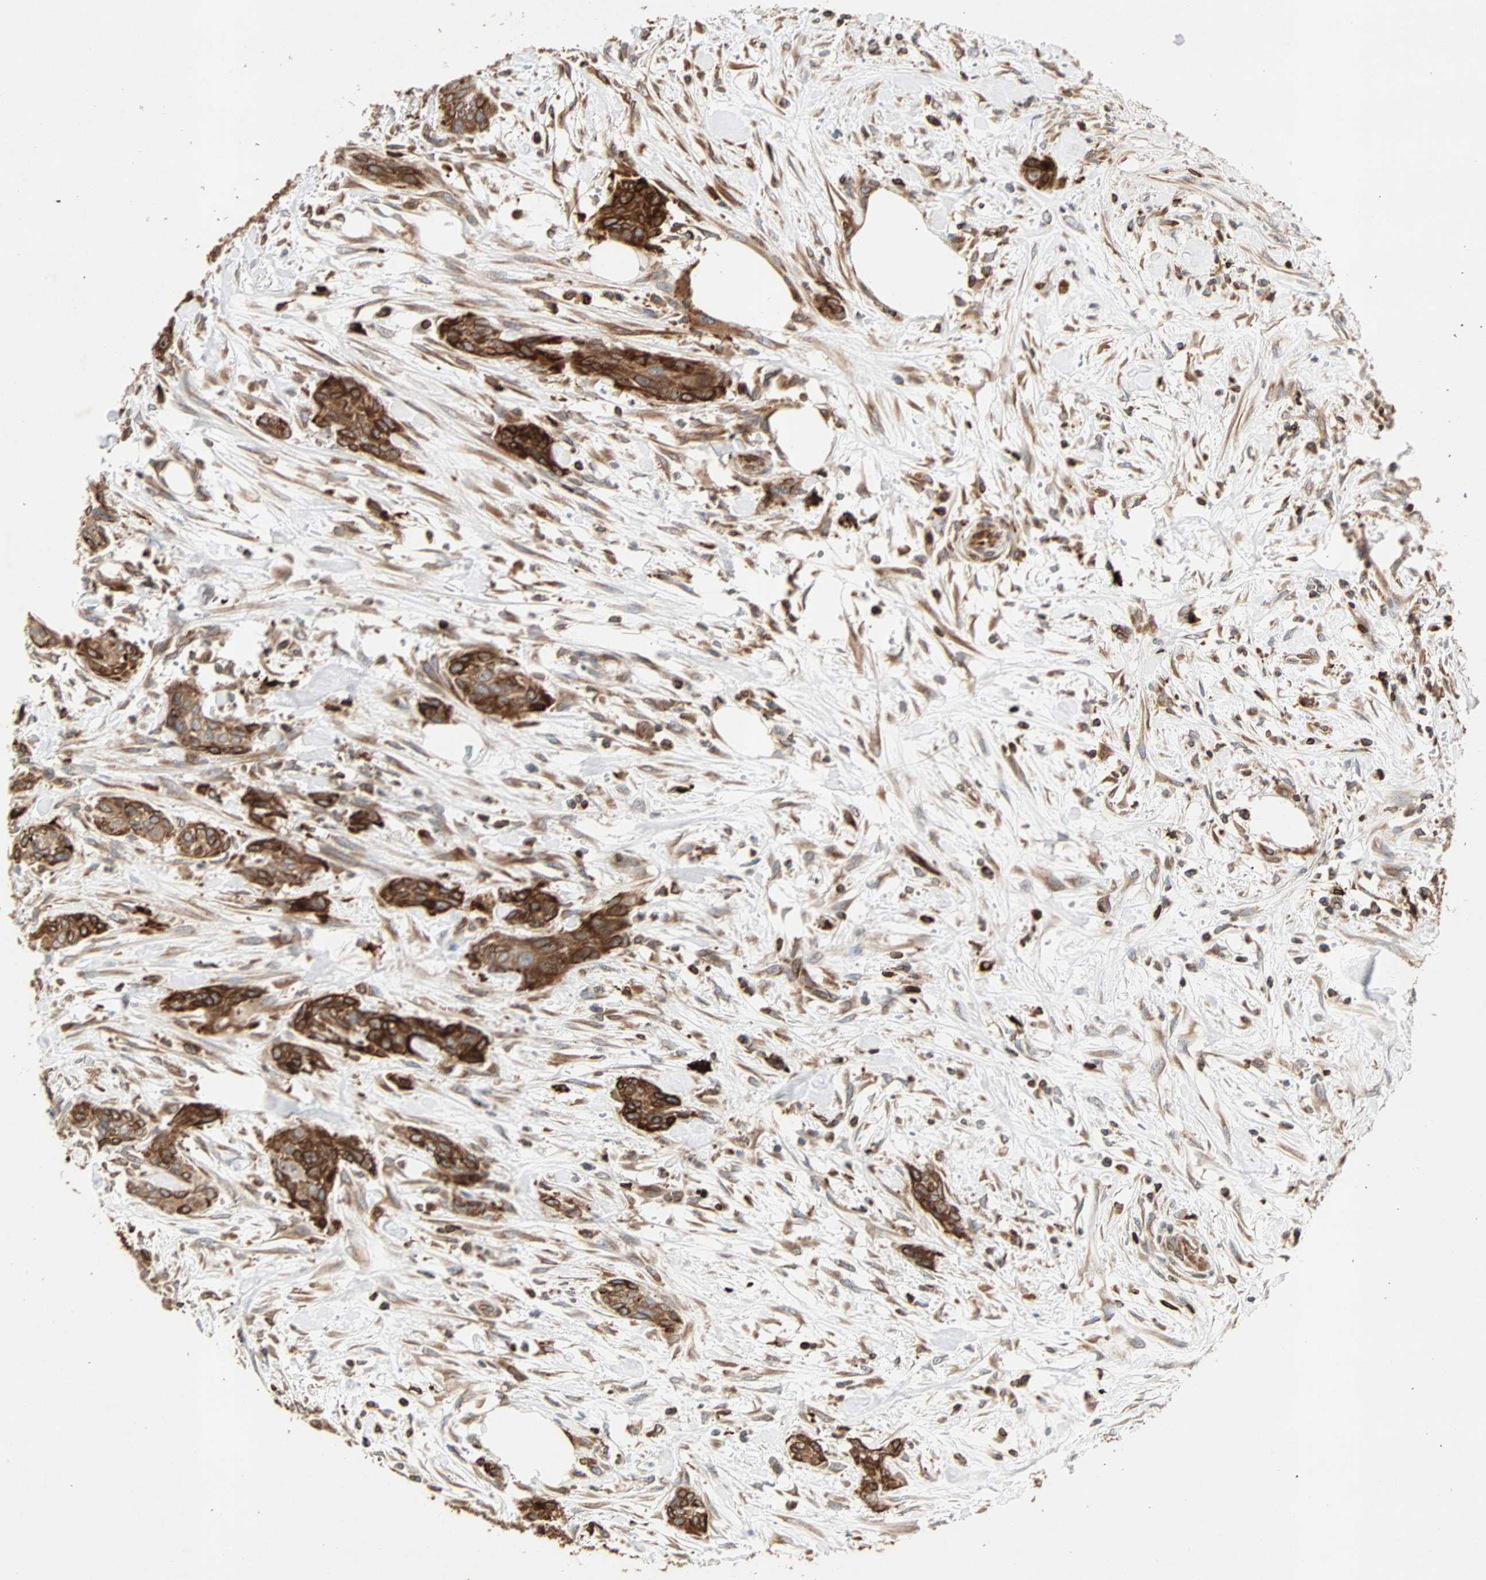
{"staining": {"intensity": "strong", "quantity": ">75%", "location": "cytoplasmic/membranous"}, "tissue": "urothelial cancer", "cell_type": "Tumor cells", "image_type": "cancer", "snomed": [{"axis": "morphology", "description": "Urothelial carcinoma, High grade"}, {"axis": "topography", "description": "Urinary bladder"}], "caption": "Protein analysis of urothelial cancer tissue demonstrates strong cytoplasmic/membranous expression in about >75% of tumor cells. The staining is performed using DAB (3,3'-diaminobenzidine) brown chromogen to label protein expression. The nuclei are counter-stained blue using hematoxylin.", "gene": "TAPBP", "patient": {"sex": "male", "age": 35}}